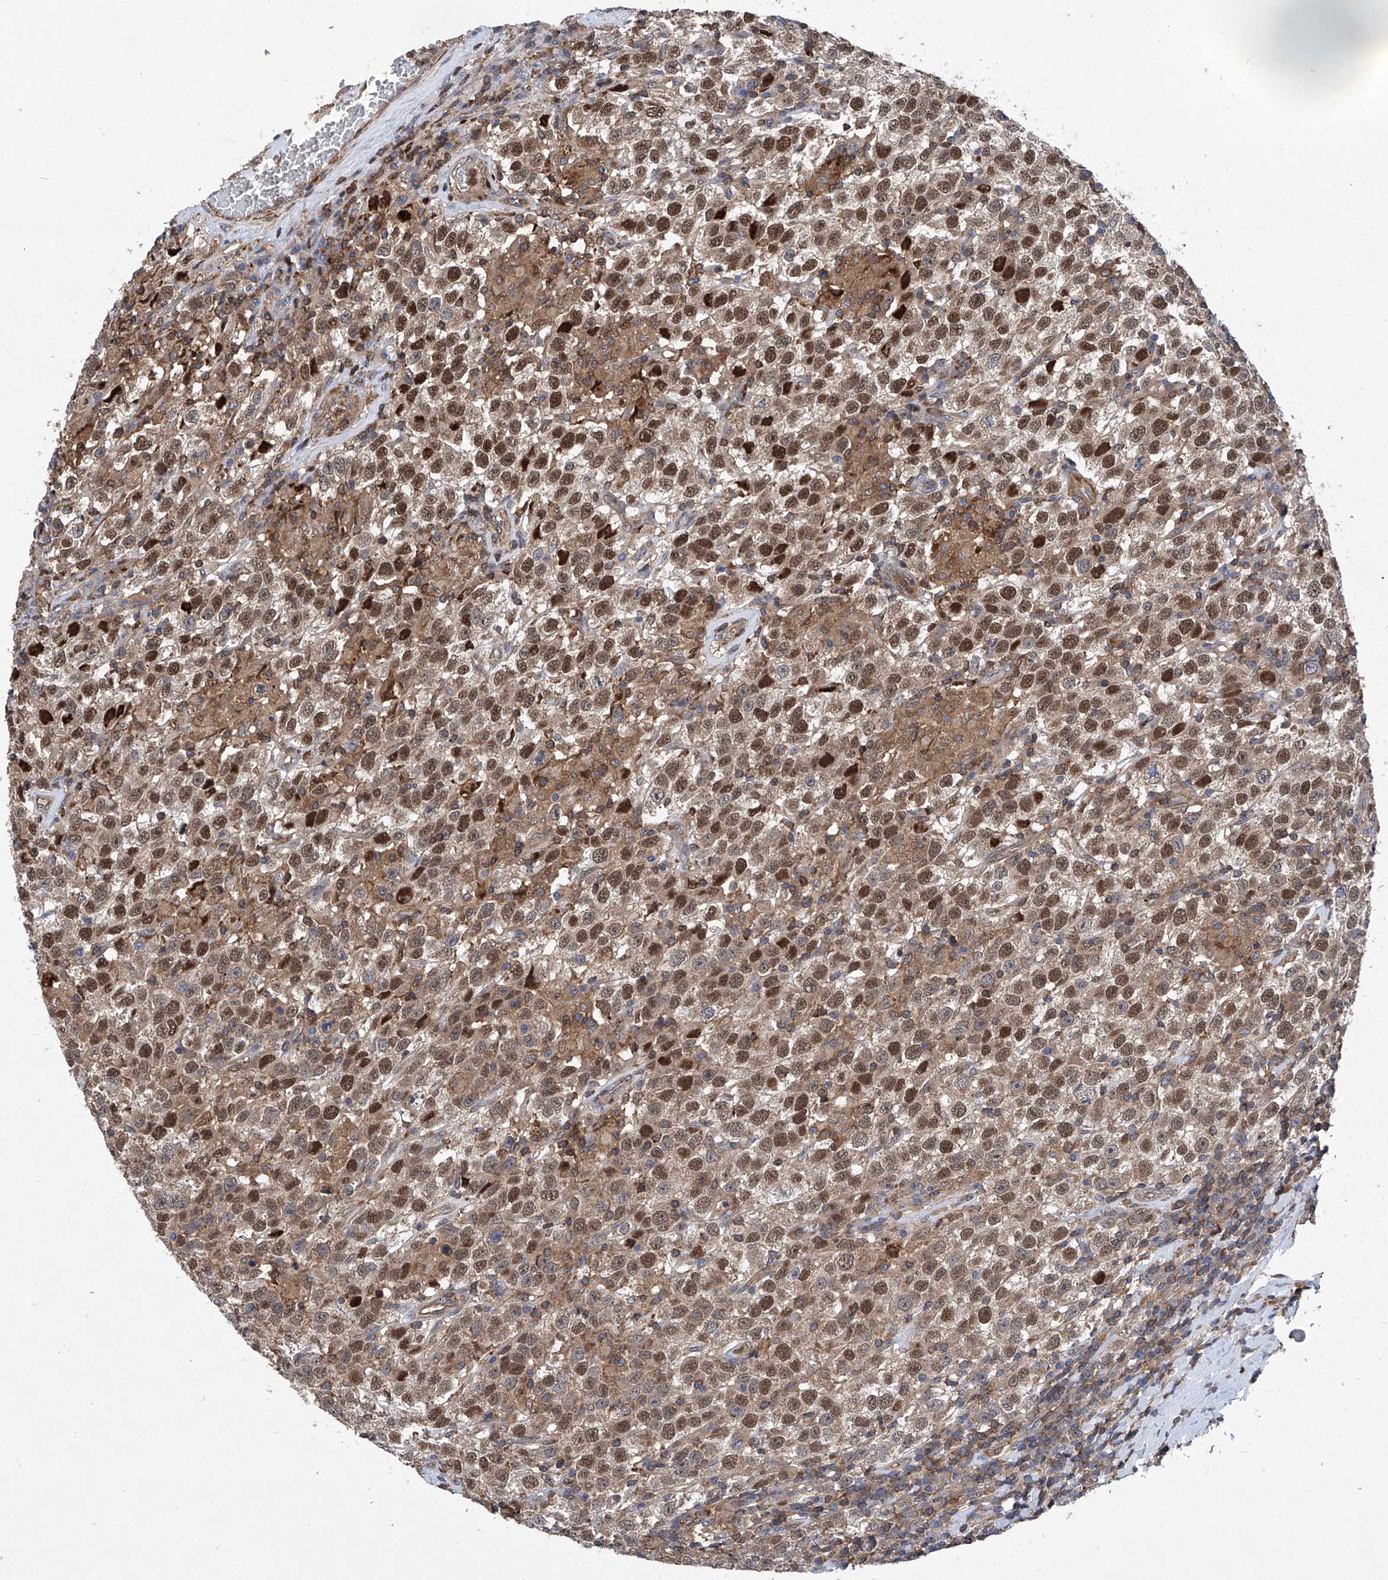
{"staining": {"intensity": "moderate", "quantity": ">75%", "location": "cytoplasmic/membranous,nuclear"}, "tissue": "testis cancer", "cell_type": "Tumor cells", "image_type": "cancer", "snomed": [{"axis": "morphology", "description": "Seminoma, NOS"}, {"axis": "topography", "description": "Testis"}], "caption": "A micrograph showing moderate cytoplasmic/membranous and nuclear expression in approximately >75% of tumor cells in testis cancer (seminoma), as visualized by brown immunohistochemical staining.", "gene": "NT5C3A", "patient": {"sex": "male", "age": 41}}